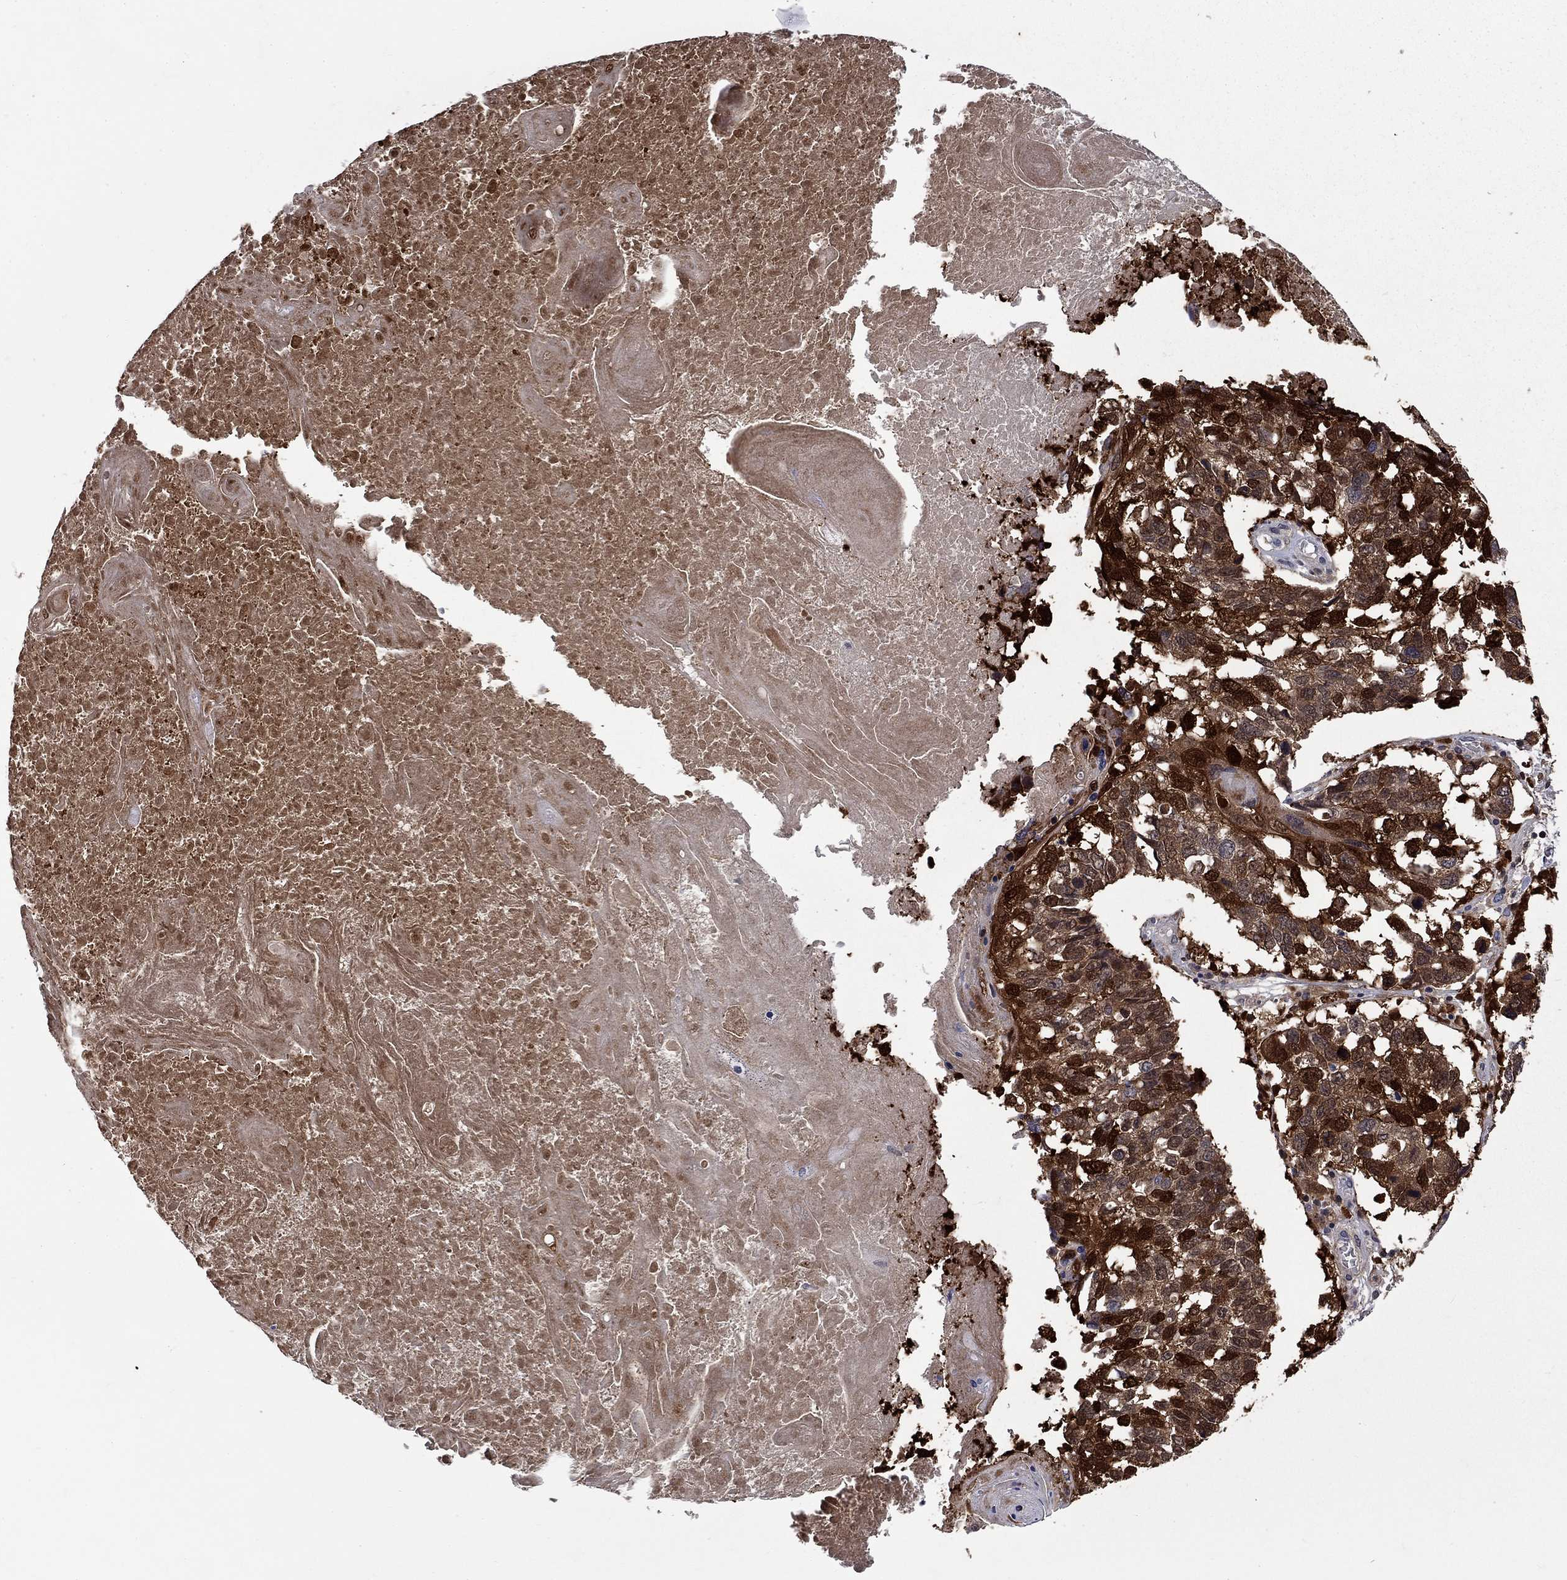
{"staining": {"intensity": "strong", "quantity": ">75%", "location": "cytoplasmic/membranous,nuclear"}, "tissue": "lung cancer", "cell_type": "Tumor cells", "image_type": "cancer", "snomed": [{"axis": "morphology", "description": "Squamous cell carcinoma, NOS"}, {"axis": "topography", "description": "Lung"}], "caption": "The micrograph exhibits immunohistochemical staining of lung cancer. There is strong cytoplasmic/membranous and nuclear positivity is present in about >75% of tumor cells.", "gene": "CBR1", "patient": {"sex": "male", "age": 82}}